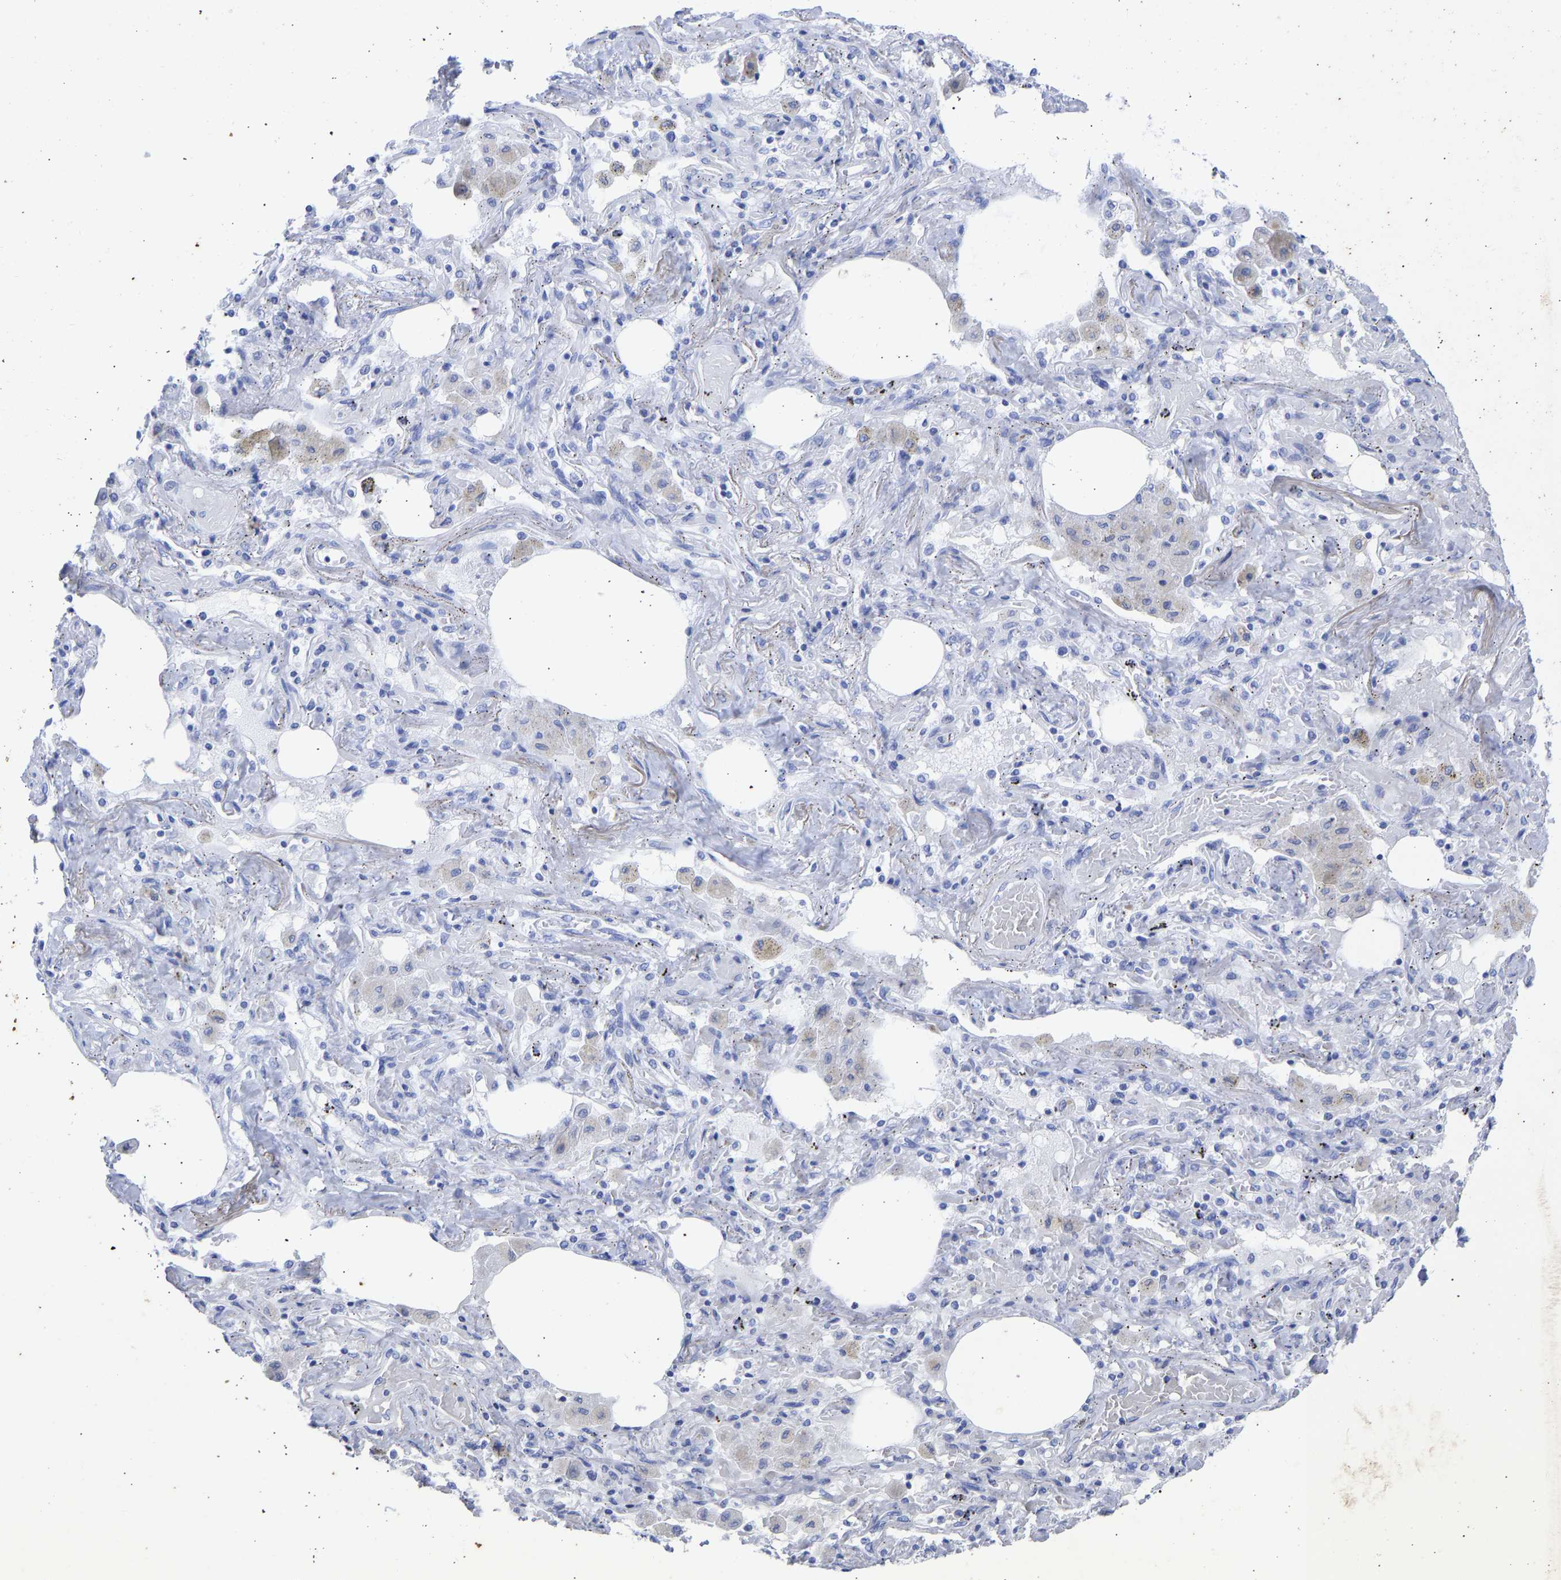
{"staining": {"intensity": "negative", "quantity": "none", "location": "none"}, "tissue": "lung cancer", "cell_type": "Tumor cells", "image_type": "cancer", "snomed": [{"axis": "morphology", "description": "Squamous cell carcinoma, NOS"}, {"axis": "topography", "description": "Lung"}], "caption": "A photomicrograph of lung cancer (squamous cell carcinoma) stained for a protein shows no brown staining in tumor cells.", "gene": "KRT1", "patient": {"sex": "female", "age": 47}}